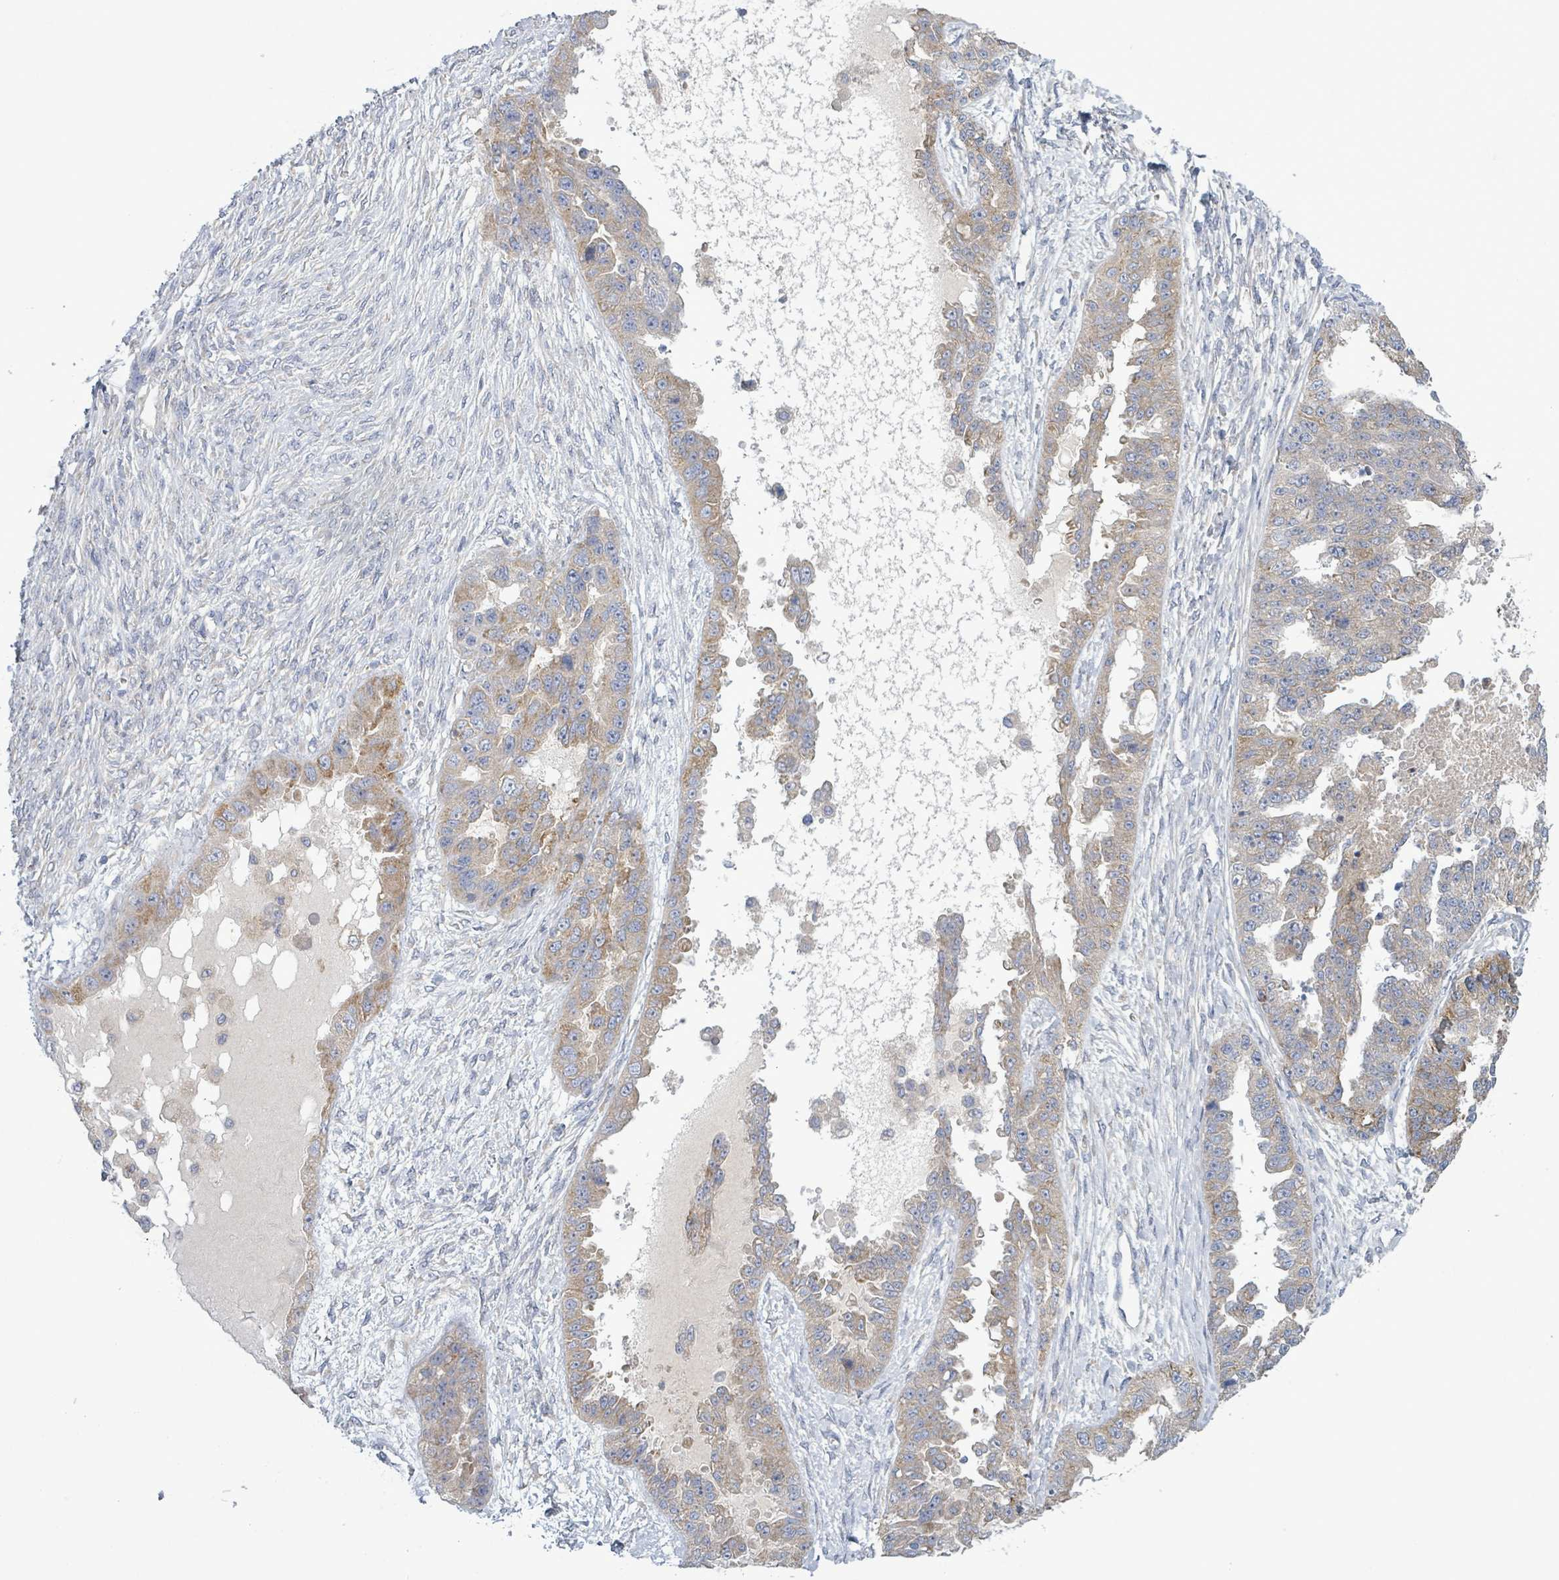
{"staining": {"intensity": "moderate", "quantity": "25%-75%", "location": "cytoplasmic/membranous"}, "tissue": "ovarian cancer", "cell_type": "Tumor cells", "image_type": "cancer", "snomed": [{"axis": "morphology", "description": "Cystadenocarcinoma, serous, NOS"}, {"axis": "topography", "description": "Ovary"}], "caption": "Protein analysis of ovarian cancer tissue exhibits moderate cytoplasmic/membranous expression in approximately 25%-75% of tumor cells.", "gene": "ATP13A1", "patient": {"sex": "female", "age": 58}}